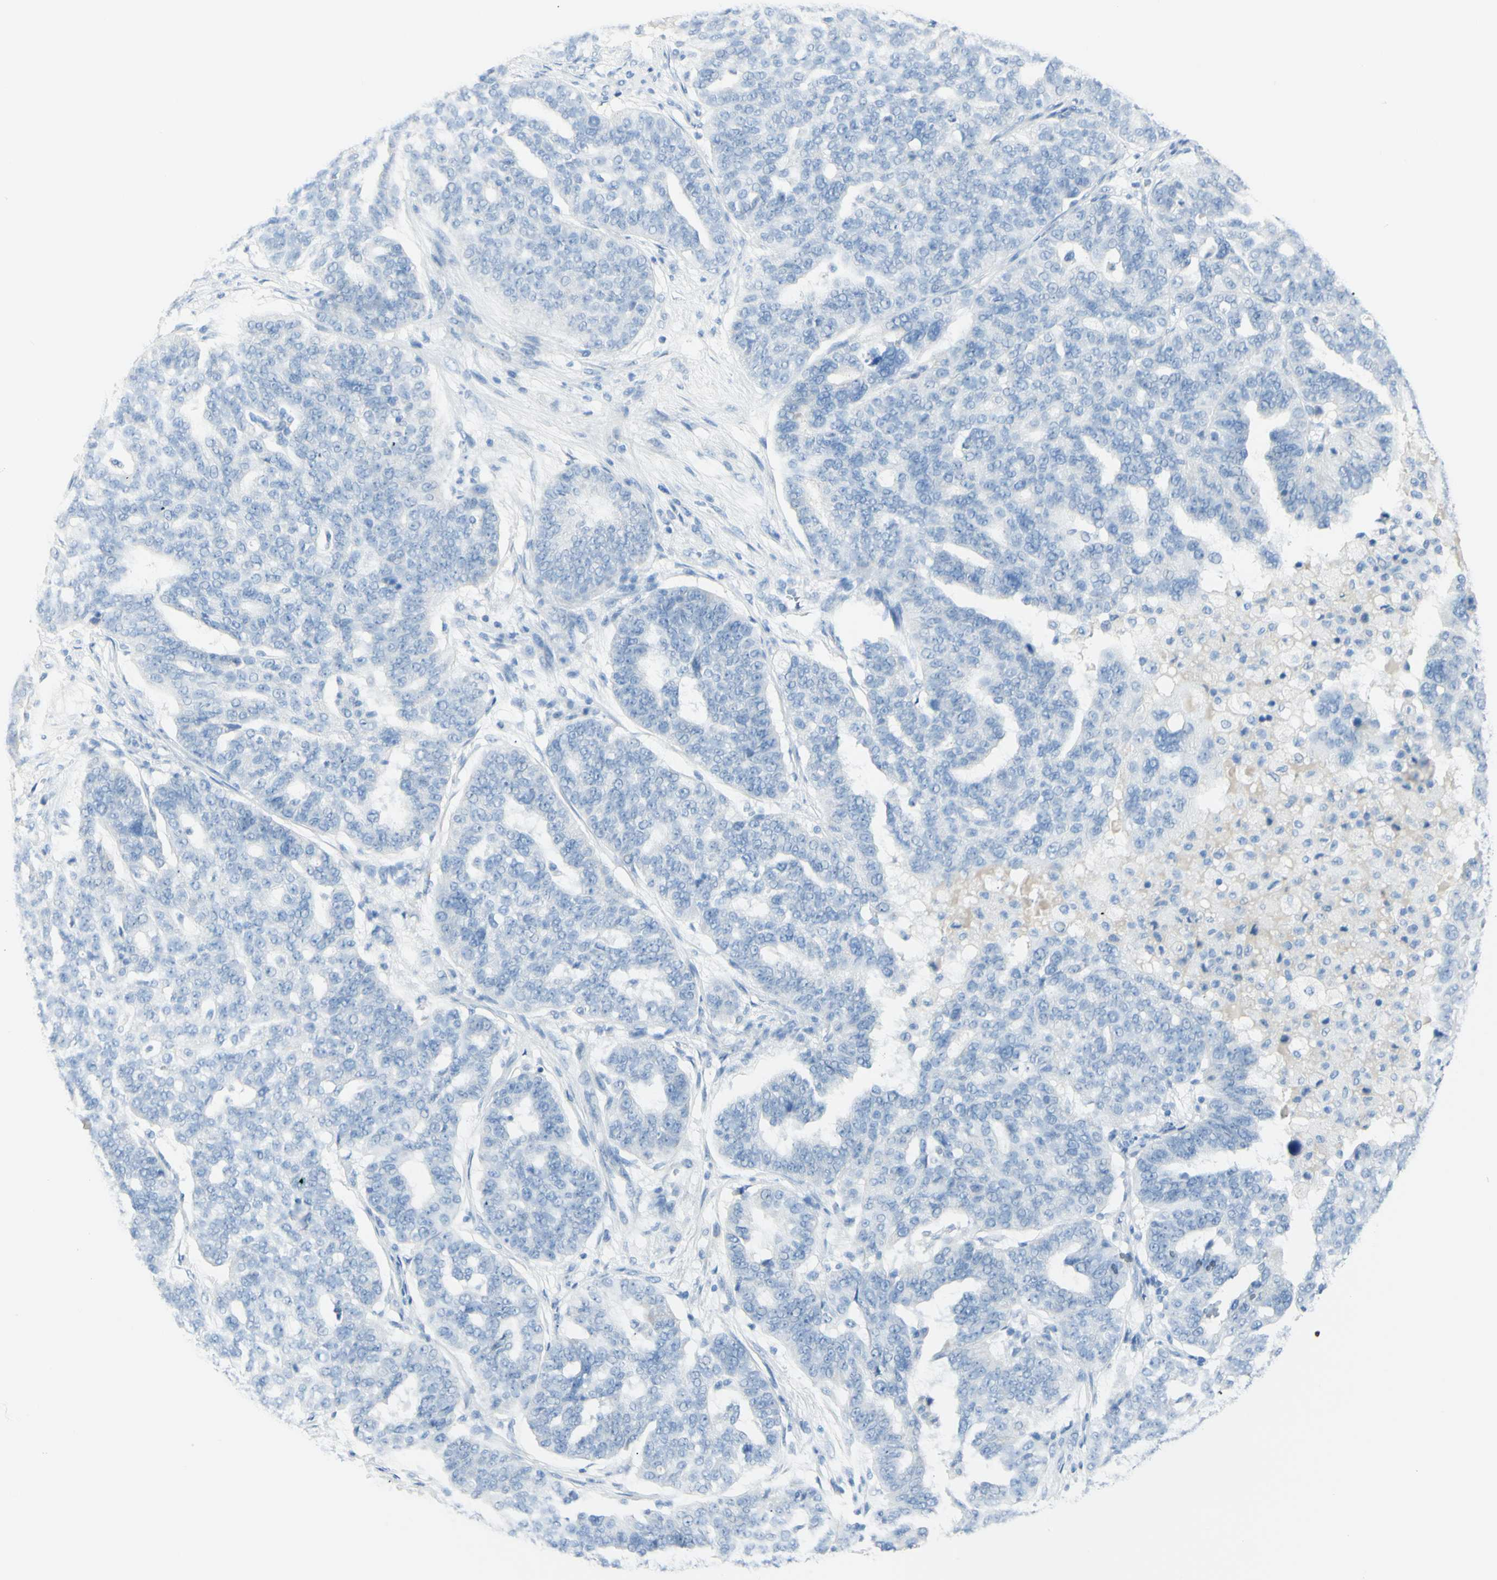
{"staining": {"intensity": "negative", "quantity": "none", "location": "none"}, "tissue": "ovarian cancer", "cell_type": "Tumor cells", "image_type": "cancer", "snomed": [{"axis": "morphology", "description": "Cystadenocarcinoma, serous, NOS"}, {"axis": "topography", "description": "Ovary"}], "caption": "Serous cystadenocarcinoma (ovarian) stained for a protein using immunohistochemistry (IHC) shows no expression tumor cells.", "gene": "LETM1", "patient": {"sex": "female", "age": 59}}